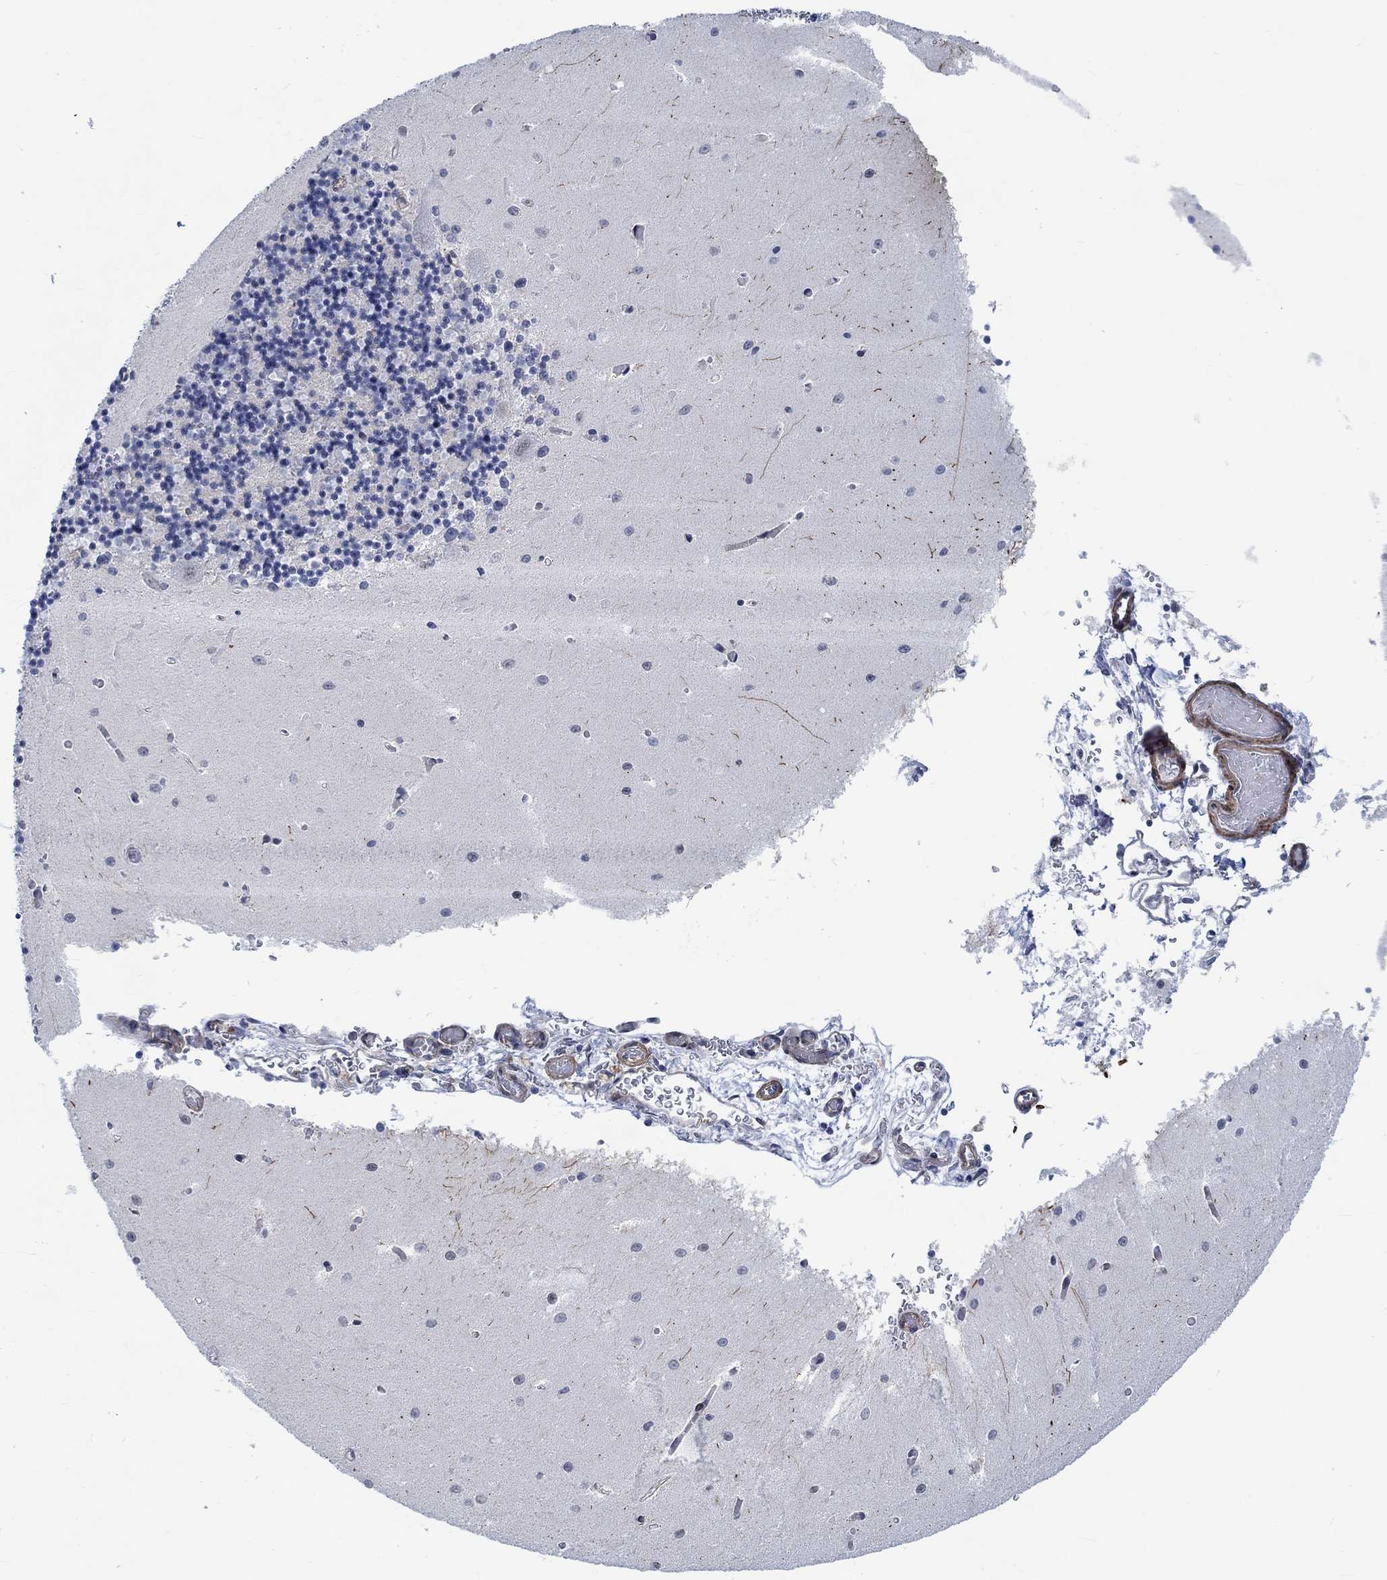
{"staining": {"intensity": "negative", "quantity": "none", "location": "none"}, "tissue": "cerebellum", "cell_type": "Cells in granular layer", "image_type": "normal", "snomed": [{"axis": "morphology", "description": "Normal tissue, NOS"}, {"axis": "topography", "description": "Cerebellum"}], "caption": "The micrograph demonstrates no significant staining in cells in granular layer of cerebellum.", "gene": "KCNH8", "patient": {"sex": "female", "age": 64}}